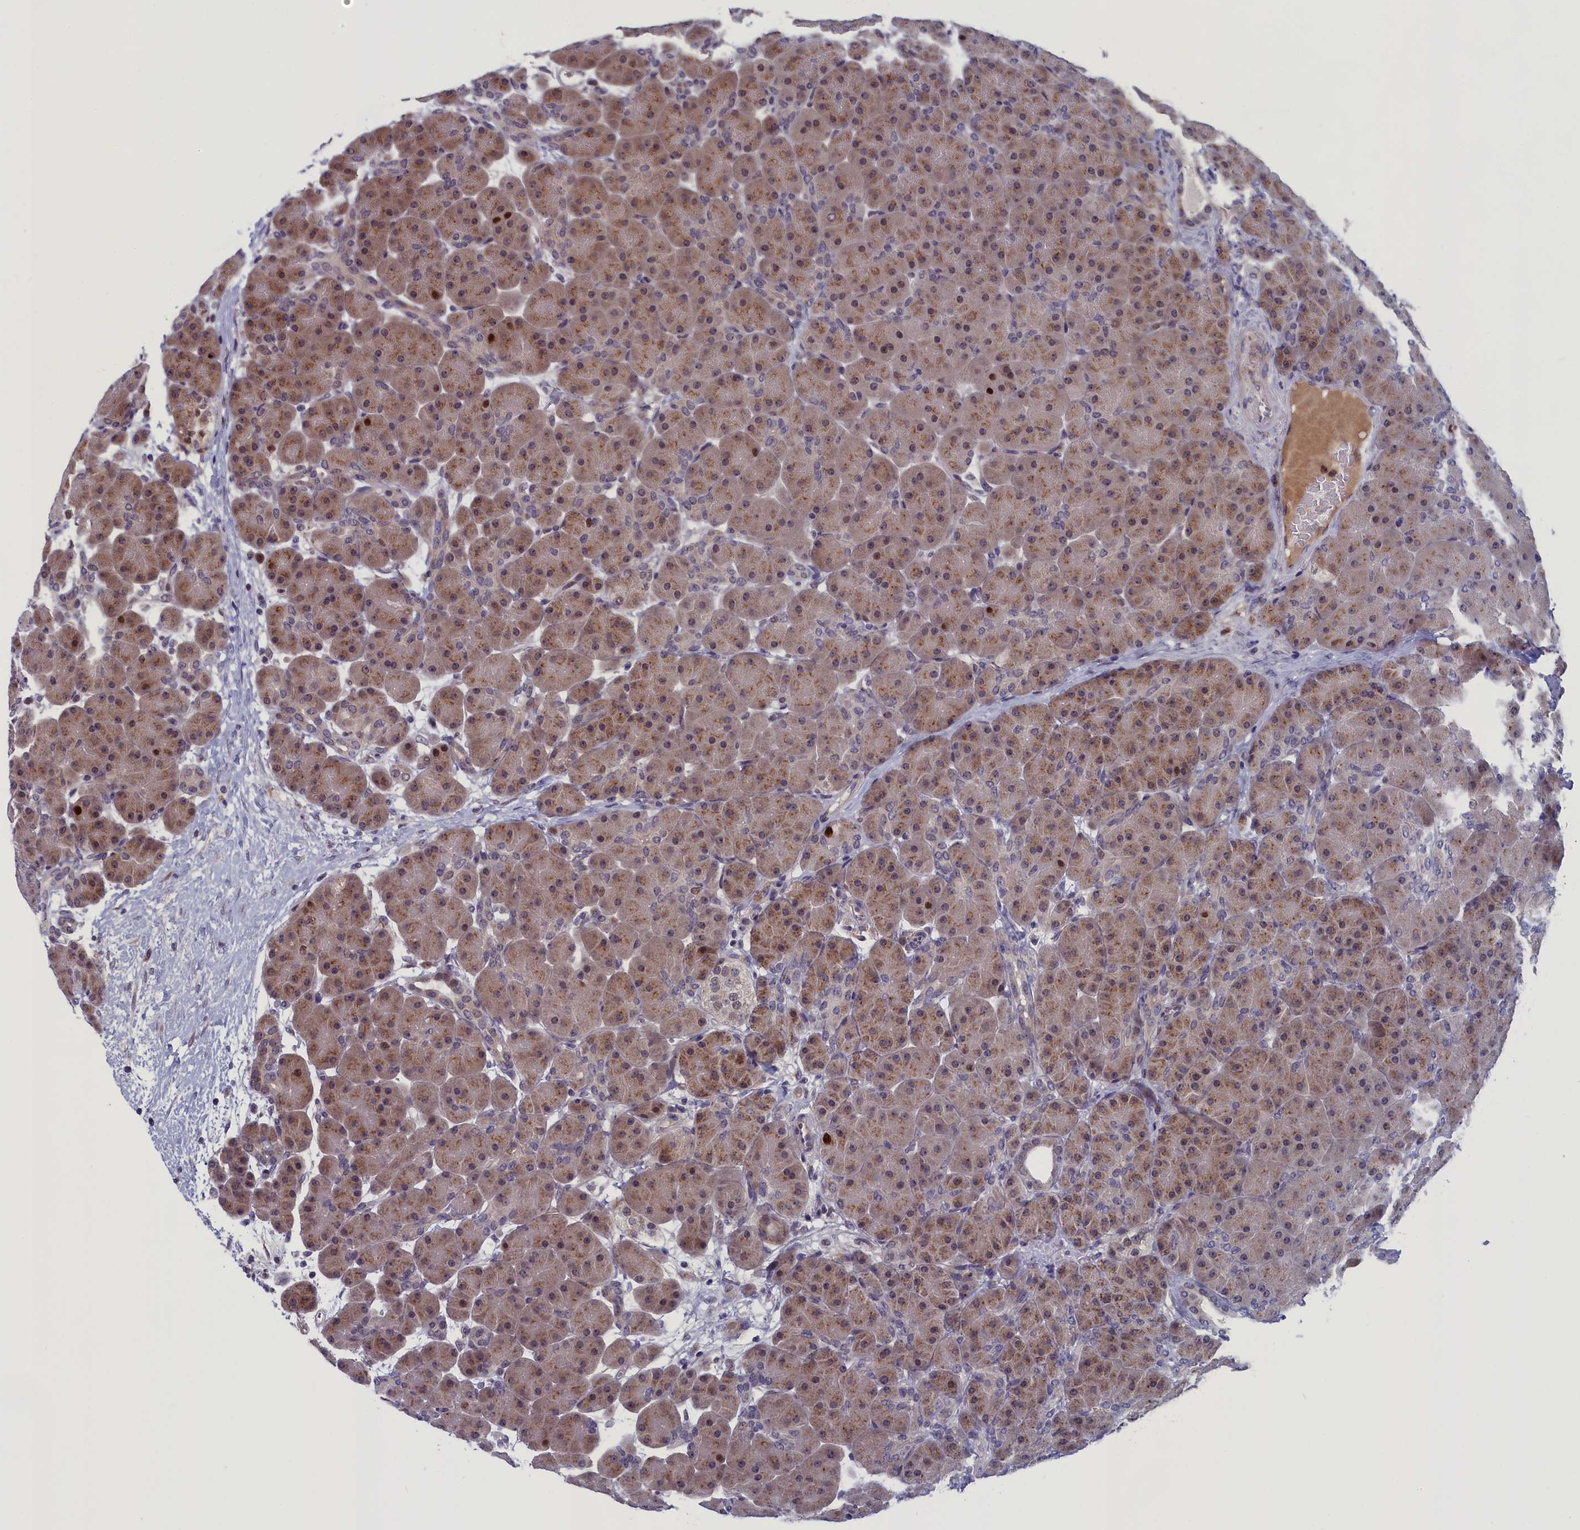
{"staining": {"intensity": "moderate", "quantity": ">75%", "location": "cytoplasmic/membranous,nuclear"}, "tissue": "pancreas", "cell_type": "Exocrine glandular cells", "image_type": "normal", "snomed": [{"axis": "morphology", "description": "Normal tissue, NOS"}, {"axis": "topography", "description": "Pancreas"}], "caption": "Pancreas stained with immunohistochemistry (IHC) reveals moderate cytoplasmic/membranous,nuclear staining in approximately >75% of exocrine glandular cells. The staining is performed using DAB brown chromogen to label protein expression. The nuclei are counter-stained blue using hematoxylin.", "gene": "LIG1", "patient": {"sex": "male", "age": 66}}